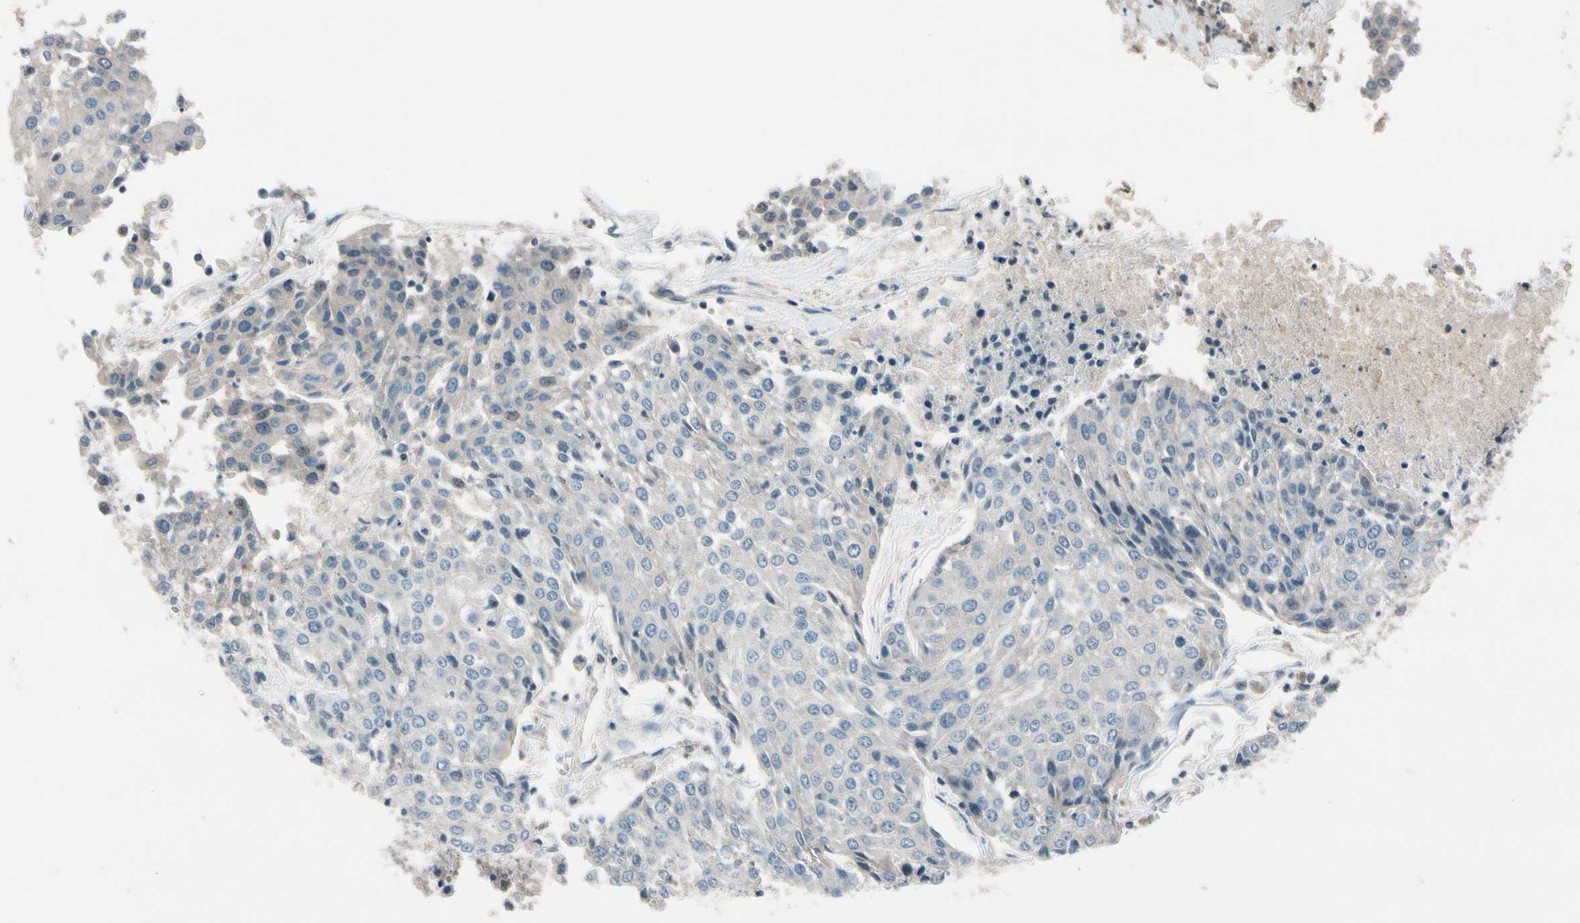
{"staining": {"intensity": "negative", "quantity": "none", "location": "none"}, "tissue": "urothelial cancer", "cell_type": "Tumor cells", "image_type": "cancer", "snomed": [{"axis": "morphology", "description": "Urothelial carcinoma, High grade"}, {"axis": "topography", "description": "Urinary bladder"}], "caption": "Human urothelial carcinoma (high-grade) stained for a protein using immunohistochemistry reveals no positivity in tumor cells.", "gene": "PDPN", "patient": {"sex": "female", "age": 85}}